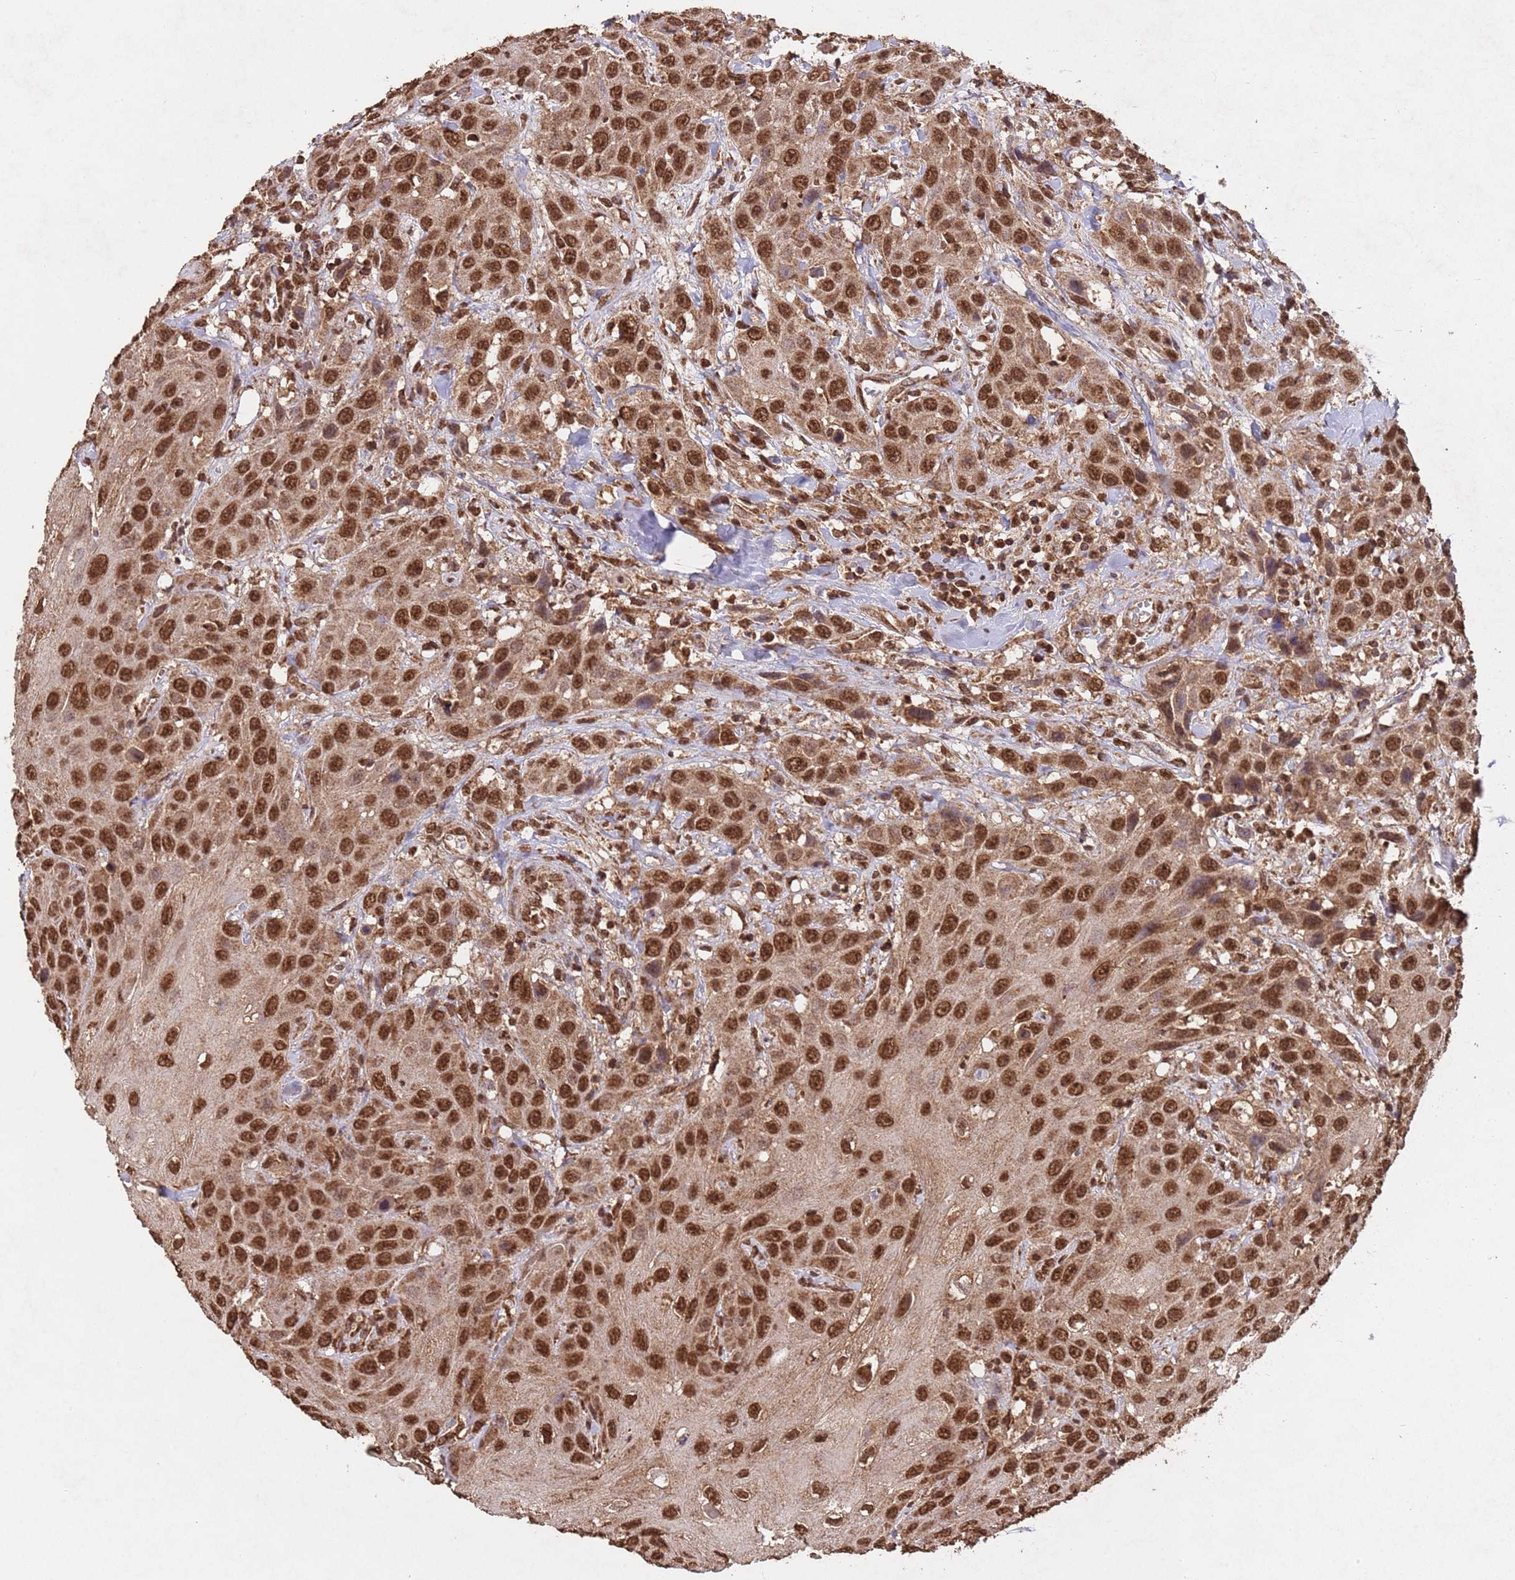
{"staining": {"intensity": "strong", "quantity": ">75%", "location": "nuclear"}, "tissue": "head and neck cancer", "cell_type": "Tumor cells", "image_type": "cancer", "snomed": [{"axis": "morphology", "description": "Squamous cell carcinoma, NOS"}, {"axis": "topography", "description": "Head-Neck"}], "caption": "Immunohistochemical staining of human head and neck cancer demonstrates strong nuclear protein staining in approximately >75% of tumor cells.", "gene": "HDAC10", "patient": {"sex": "male", "age": 81}}